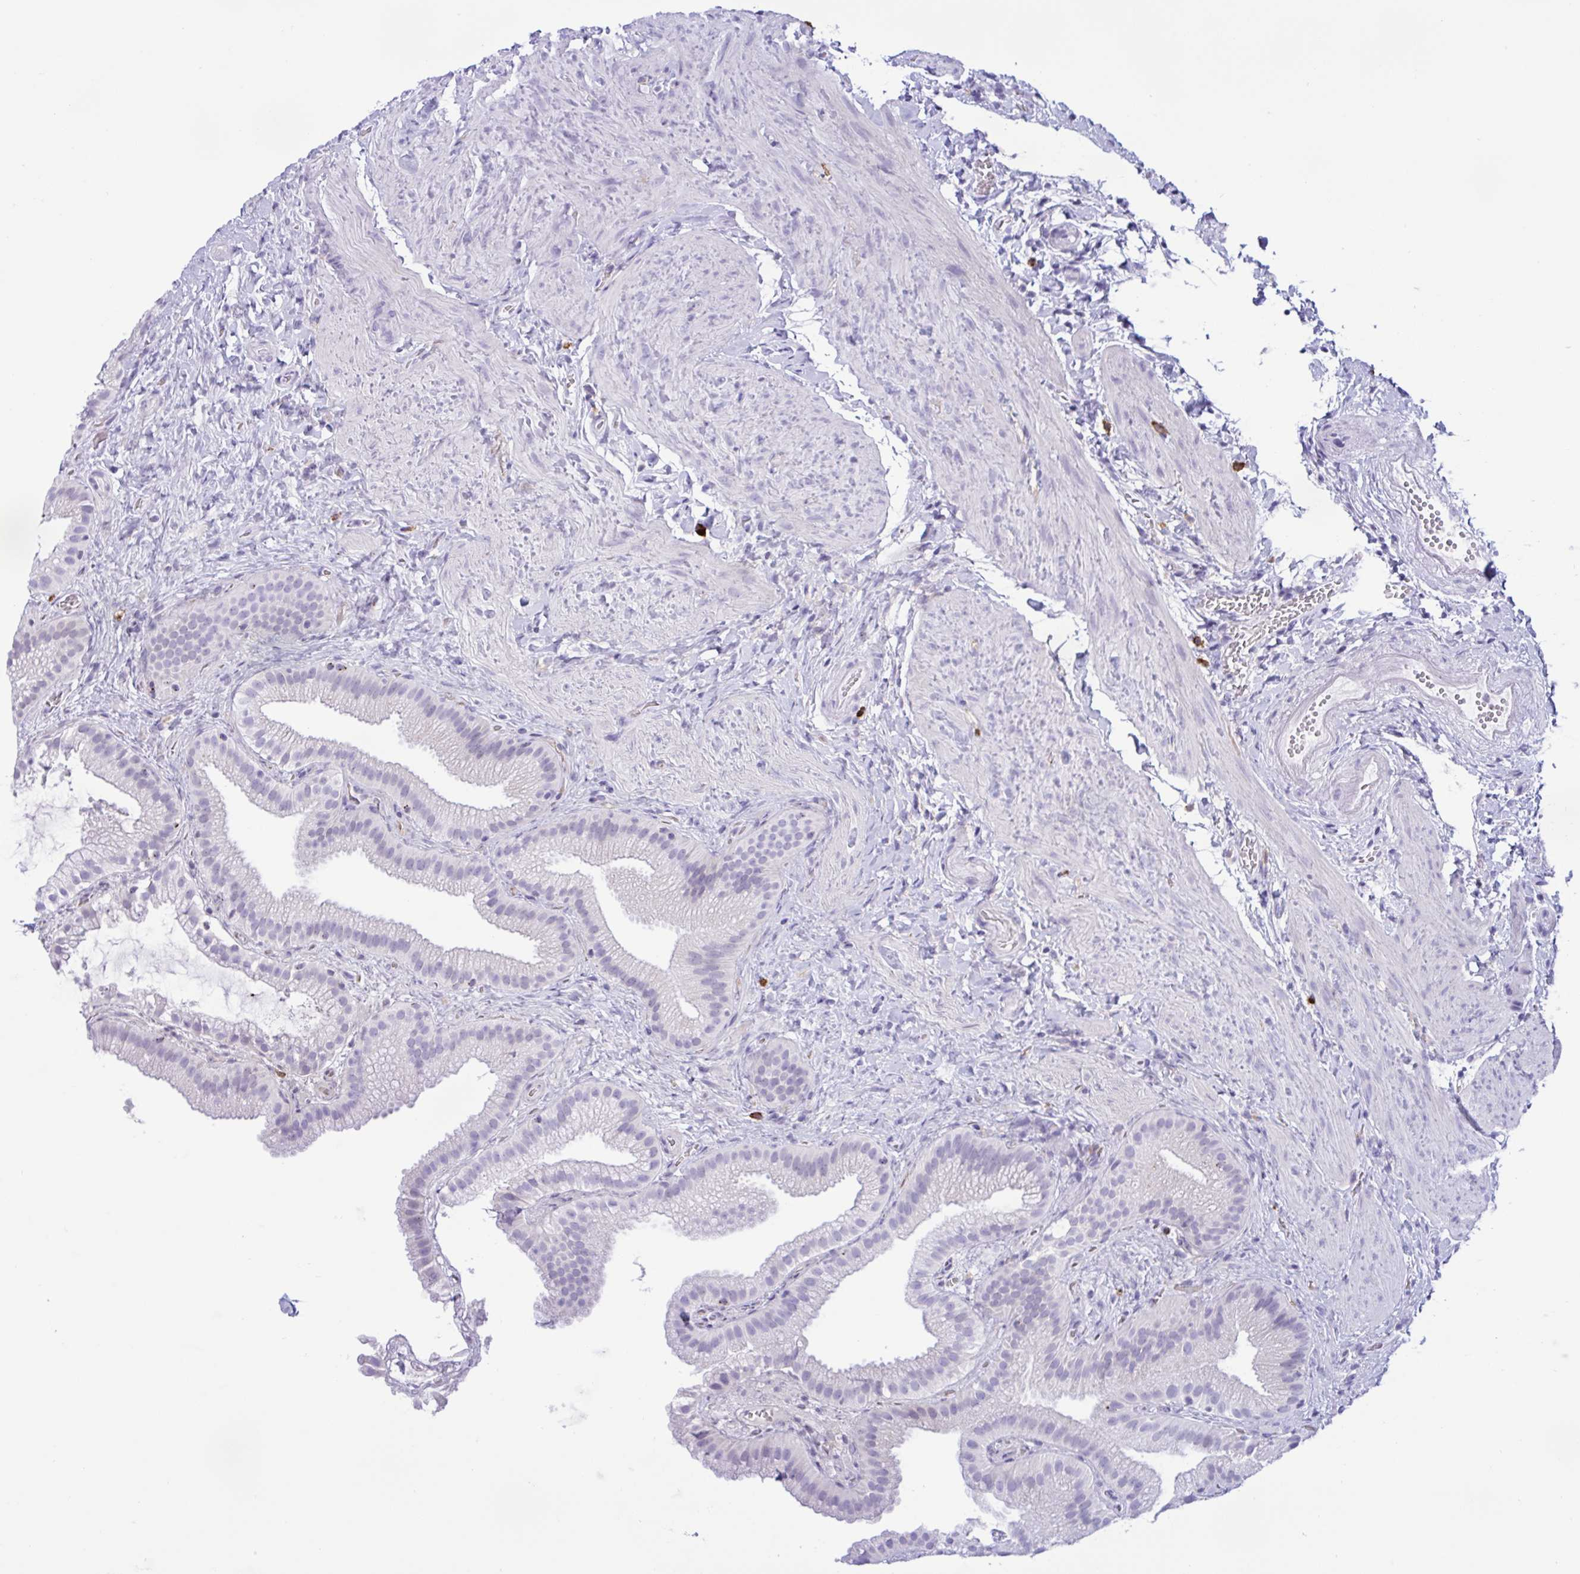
{"staining": {"intensity": "negative", "quantity": "none", "location": "none"}, "tissue": "gallbladder", "cell_type": "Glandular cells", "image_type": "normal", "snomed": [{"axis": "morphology", "description": "Normal tissue, NOS"}, {"axis": "topography", "description": "Gallbladder"}], "caption": "DAB (3,3'-diaminobenzidine) immunohistochemical staining of normal gallbladder demonstrates no significant positivity in glandular cells.", "gene": "SREBF1", "patient": {"sex": "female", "age": 63}}